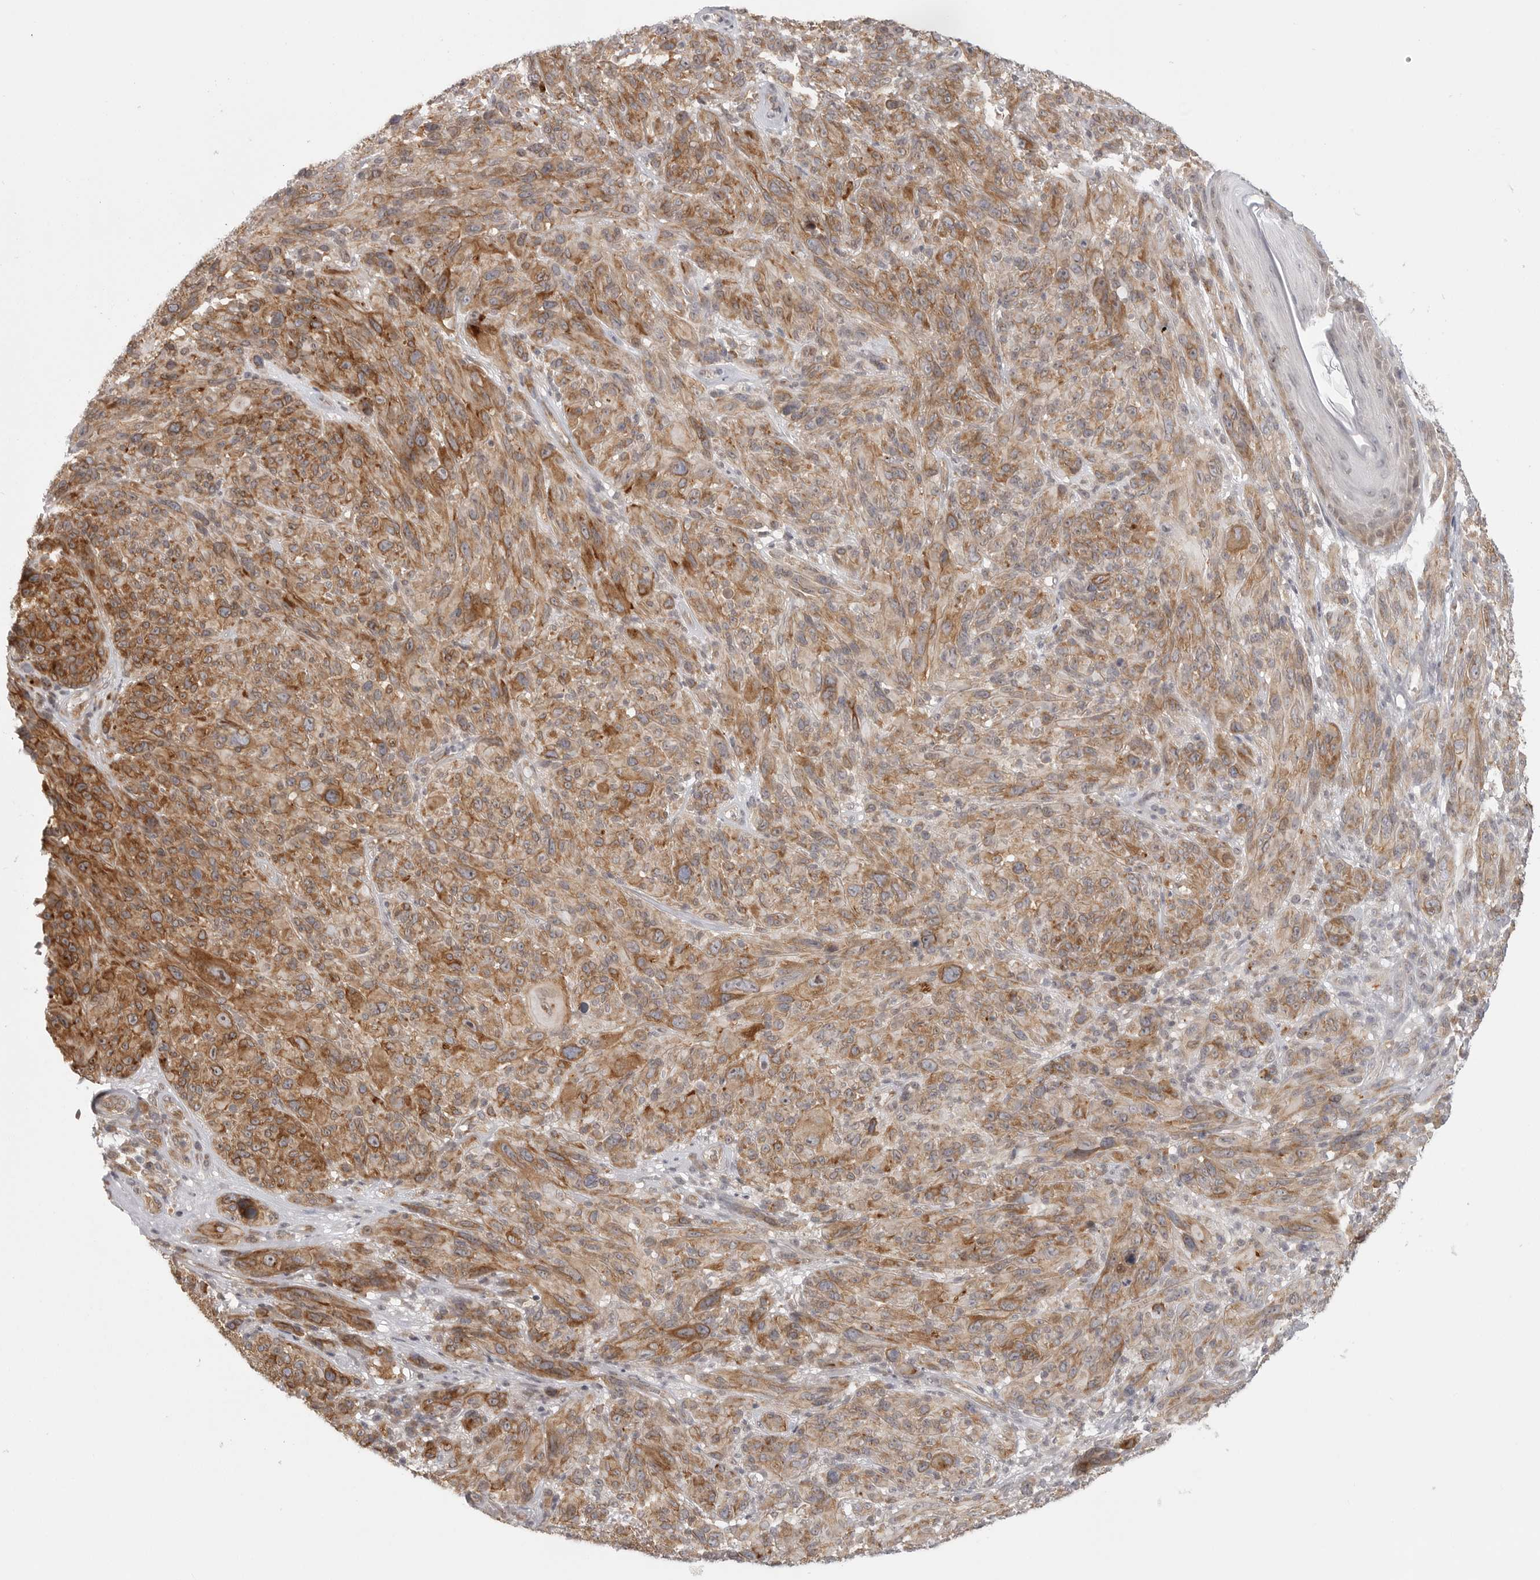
{"staining": {"intensity": "moderate", "quantity": ">75%", "location": "cytoplasmic/membranous"}, "tissue": "melanoma", "cell_type": "Tumor cells", "image_type": "cancer", "snomed": [{"axis": "morphology", "description": "Malignant melanoma, NOS"}, {"axis": "topography", "description": "Skin of head"}], "caption": "Moderate cytoplasmic/membranous protein expression is seen in approximately >75% of tumor cells in malignant melanoma.", "gene": "CERS2", "patient": {"sex": "male", "age": 96}}